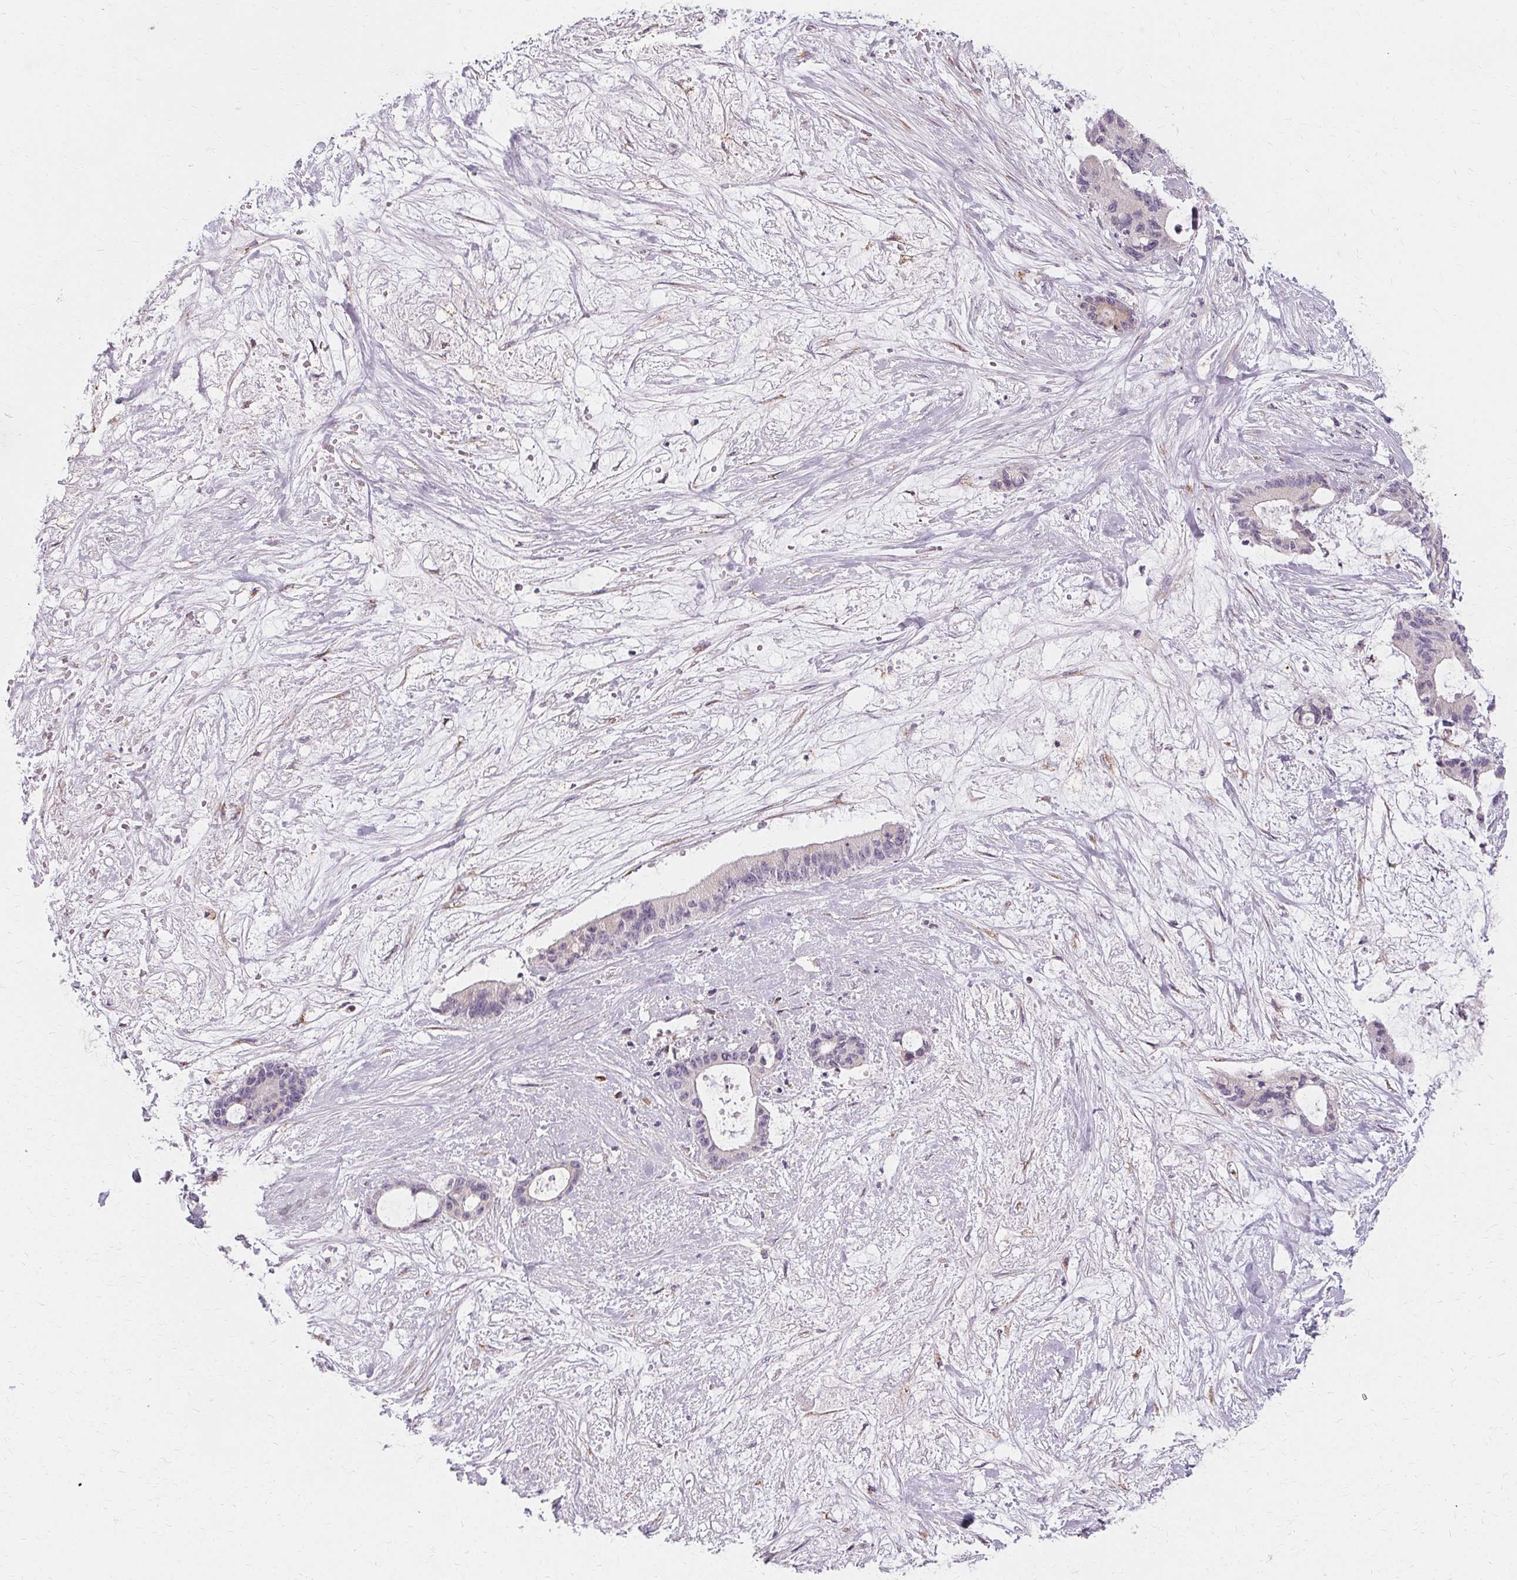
{"staining": {"intensity": "negative", "quantity": "none", "location": "none"}, "tissue": "liver cancer", "cell_type": "Tumor cells", "image_type": "cancer", "snomed": [{"axis": "morphology", "description": "Normal tissue, NOS"}, {"axis": "morphology", "description": "Cholangiocarcinoma"}, {"axis": "topography", "description": "Liver"}, {"axis": "topography", "description": "Peripheral nerve tissue"}], "caption": "Immunohistochemical staining of liver cancer displays no significant expression in tumor cells.", "gene": "FCRL3", "patient": {"sex": "female", "age": 73}}